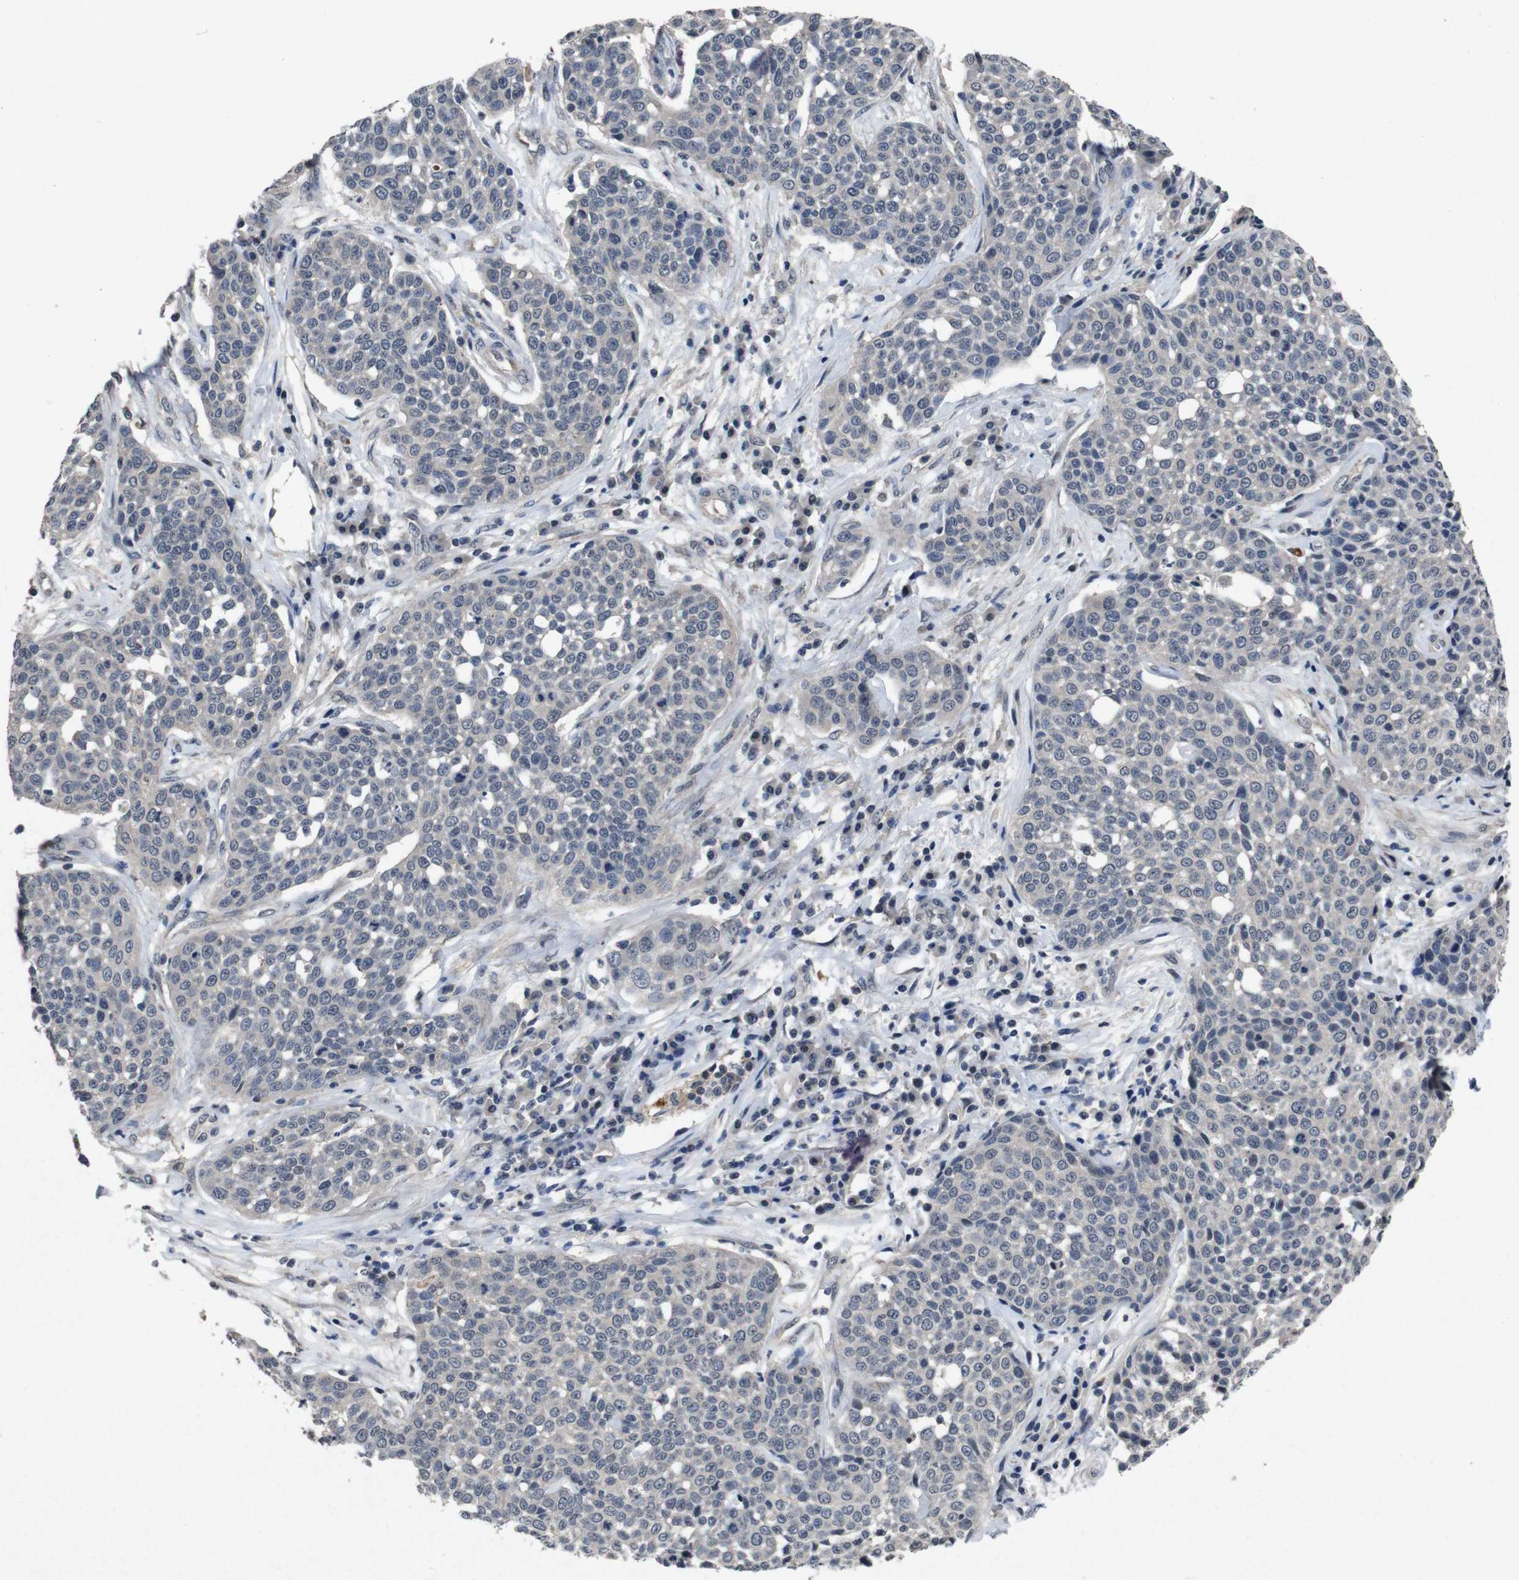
{"staining": {"intensity": "negative", "quantity": "none", "location": "none"}, "tissue": "cervical cancer", "cell_type": "Tumor cells", "image_type": "cancer", "snomed": [{"axis": "morphology", "description": "Squamous cell carcinoma, NOS"}, {"axis": "topography", "description": "Cervix"}], "caption": "Immunohistochemistry (IHC) micrograph of neoplastic tissue: cervical squamous cell carcinoma stained with DAB (3,3'-diaminobenzidine) displays no significant protein staining in tumor cells.", "gene": "AKT3", "patient": {"sex": "female", "age": 34}}